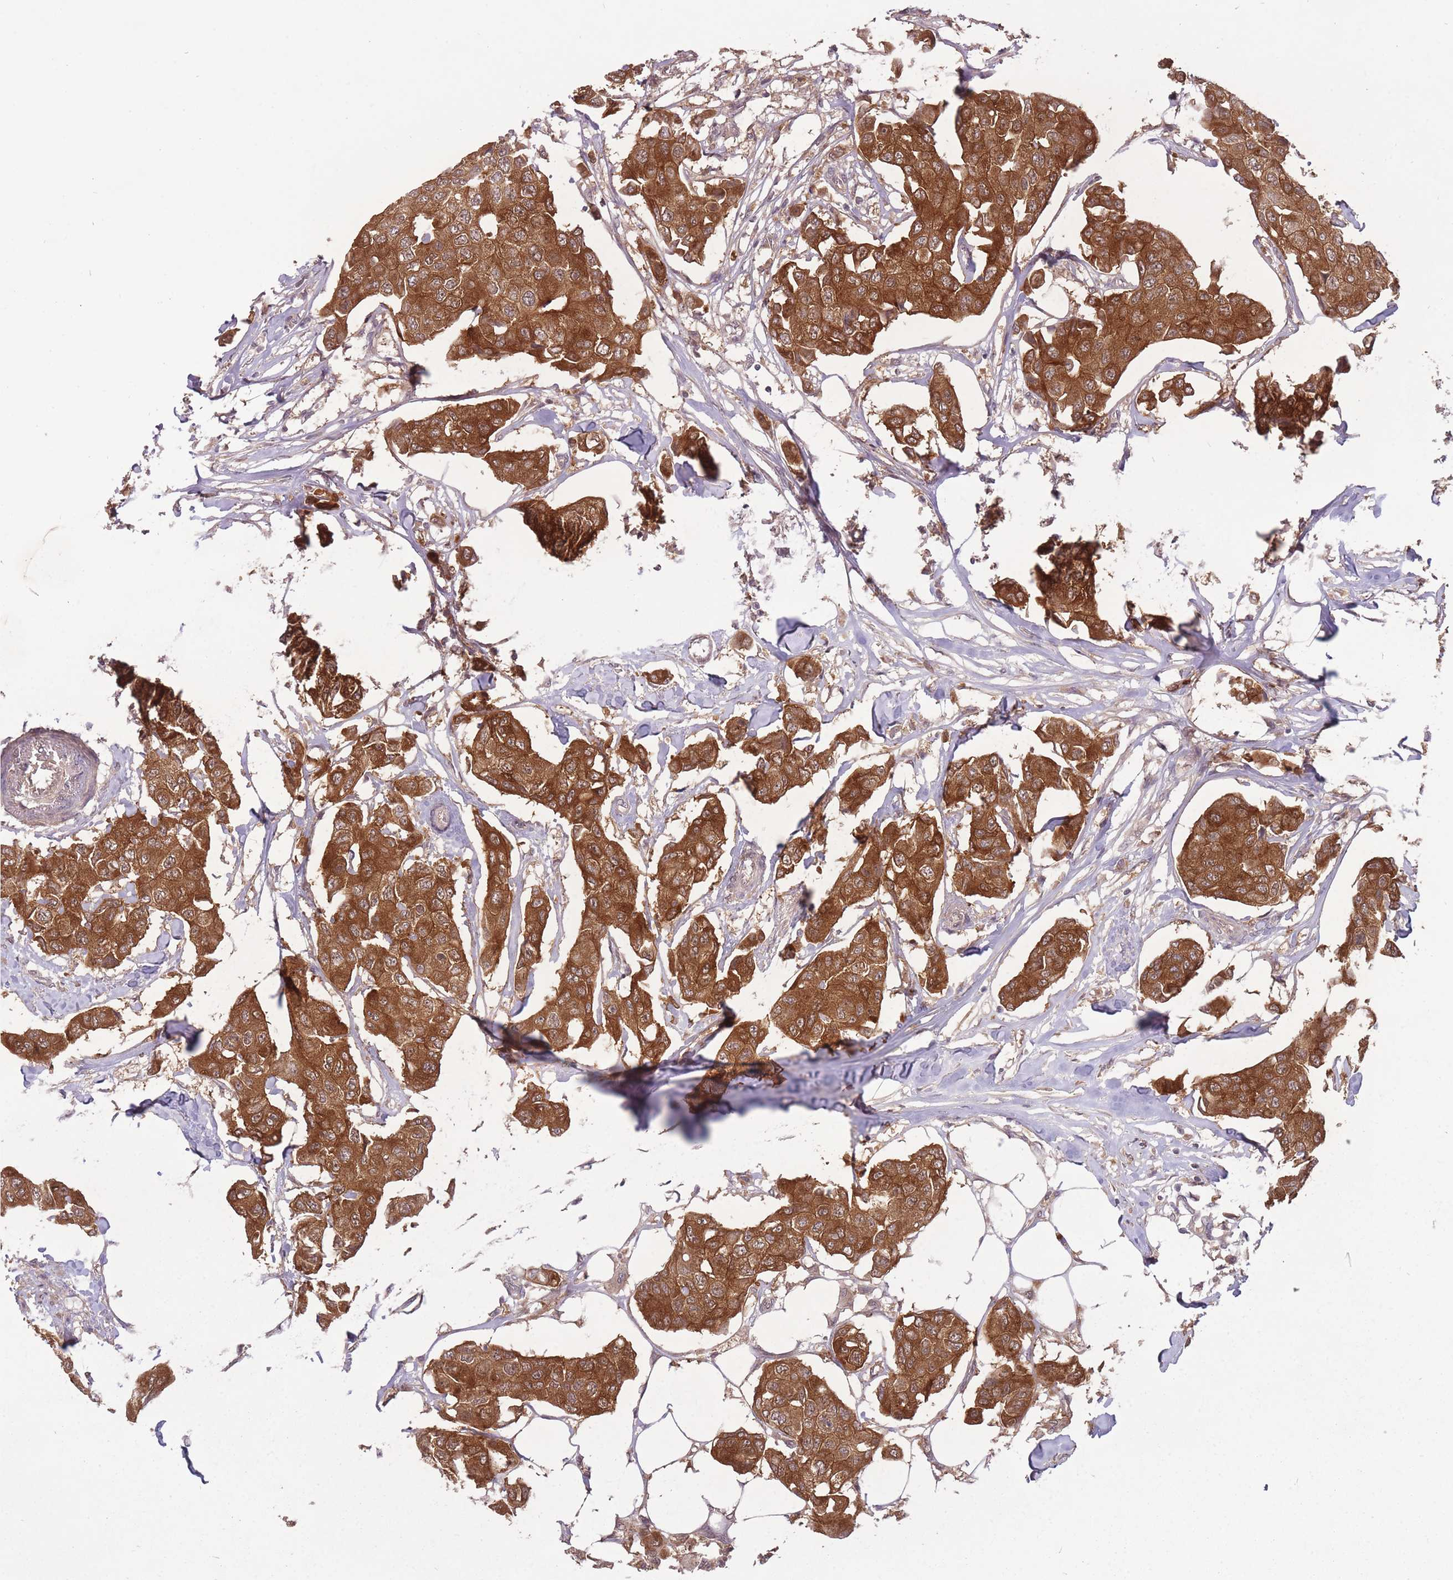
{"staining": {"intensity": "strong", "quantity": ">75%", "location": "cytoplasmic/membranous"}, "tissue": "breast cancer", "cell_type": "Tumor cells", "image_type": "cancer", "snomed": [{"axis": "morphology", "description": "Duct carcinoma"}, {"axis": "topography", "description": "Breast"}, {"axis": "topography", "description": "Lymph node"}], "caption": "A micrograph of breast intraductal carcinoma stained for a protein reveals strong cytoplasmic/membranous brown staining in tumor cells.", "gene": "LRATD2", "patient": {"sex": "female", "age": 80}}